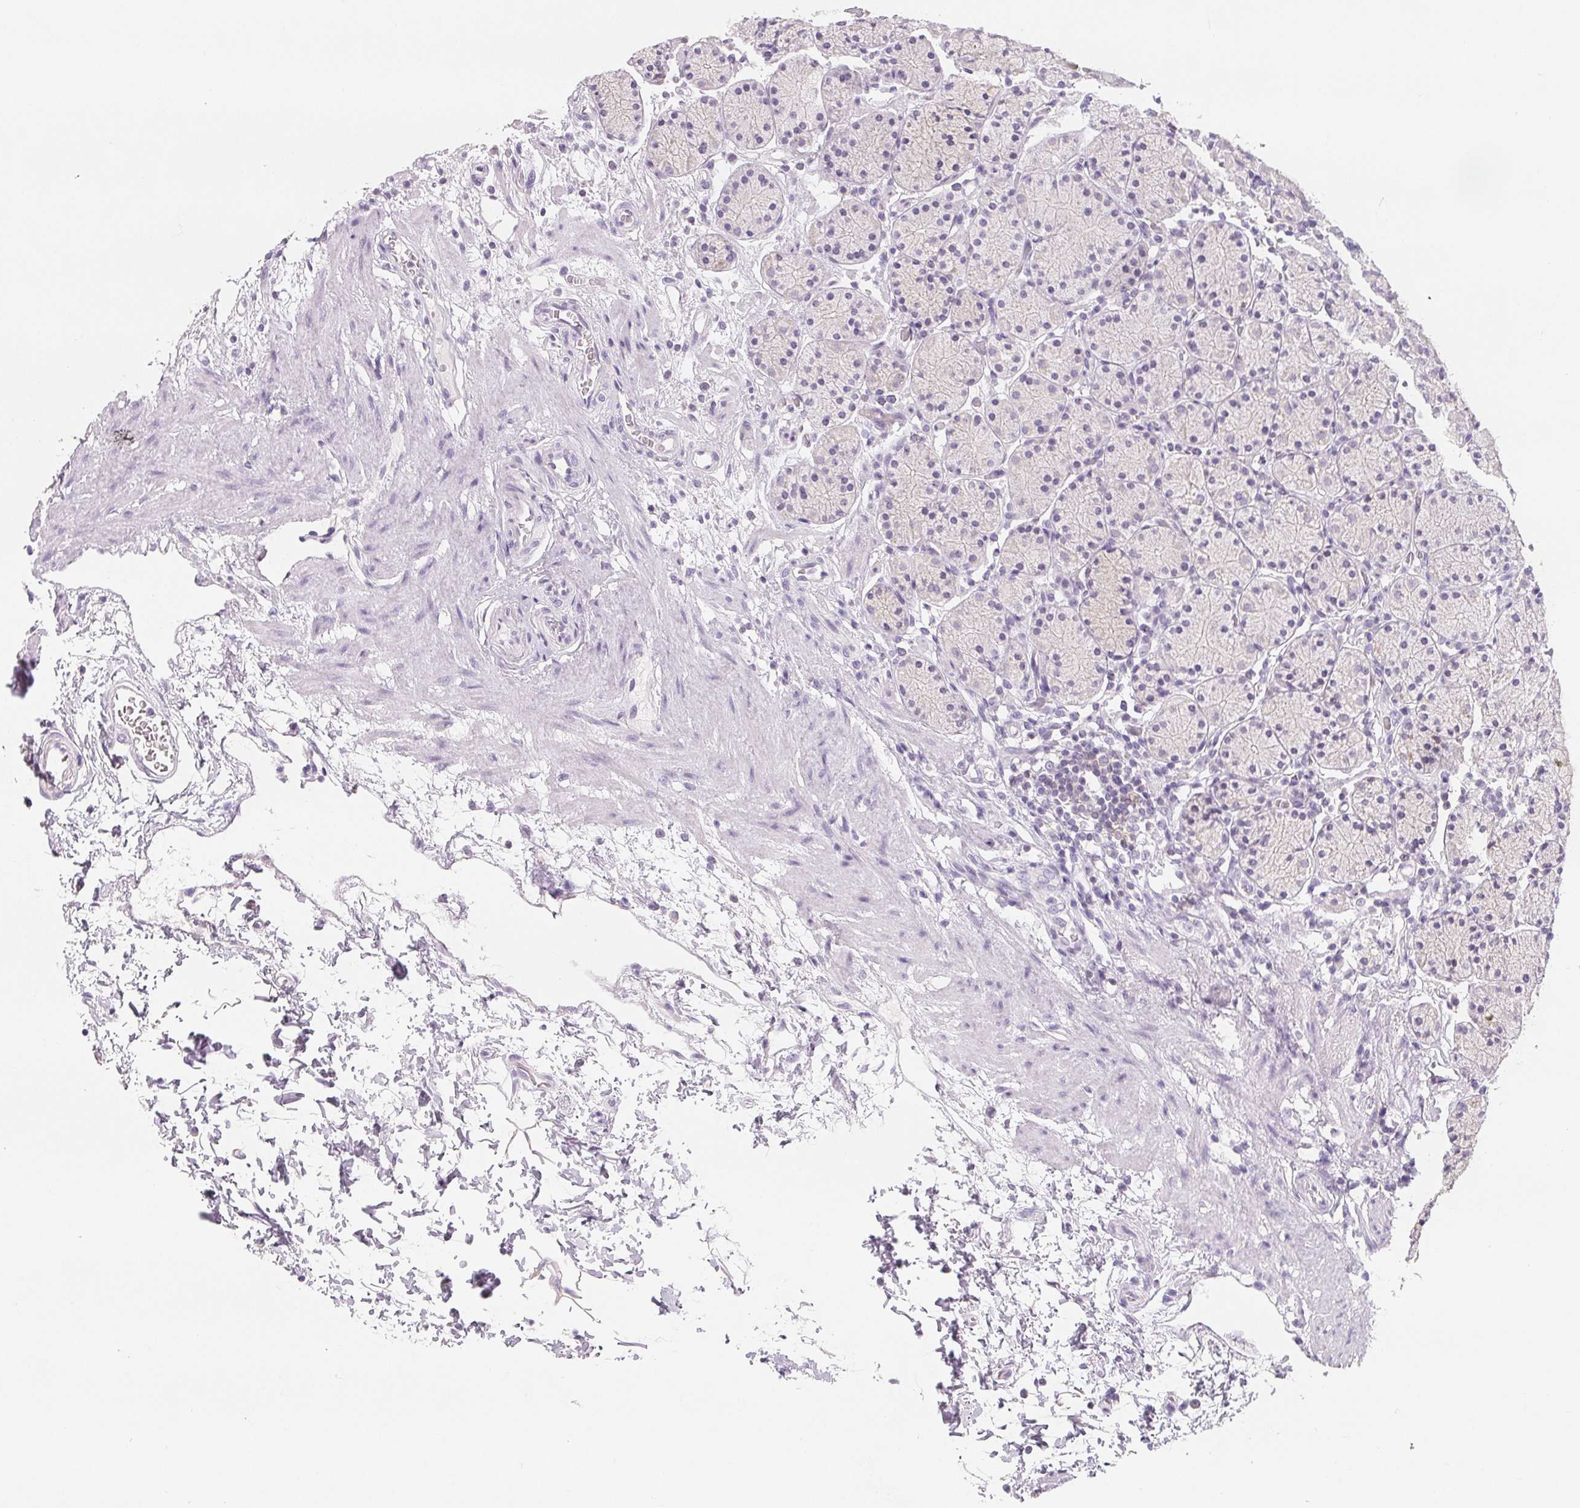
{"staining": {"intensity": "negative", "quantity": "none", "location": "none"}, "tissue": "stomach", "cell_type": "Glandular cells", "image_type": "normal", "snomed": [{"axis": "morphology", "description": "Normal tissue, NOS"}, {"axis": "topography", "description": "Stomach, upper"}, {"axis": "topography", "description": "Stomach"}], "caption": "This photomicrograph is of unremarkable stomach stained with immunohistochemistry to label a protein in brown with the nuclei are counter-stained blue. There is no positivity in glandular cells.", "gene": "CD69", "patient": {"sex": "male", "age": 62}}